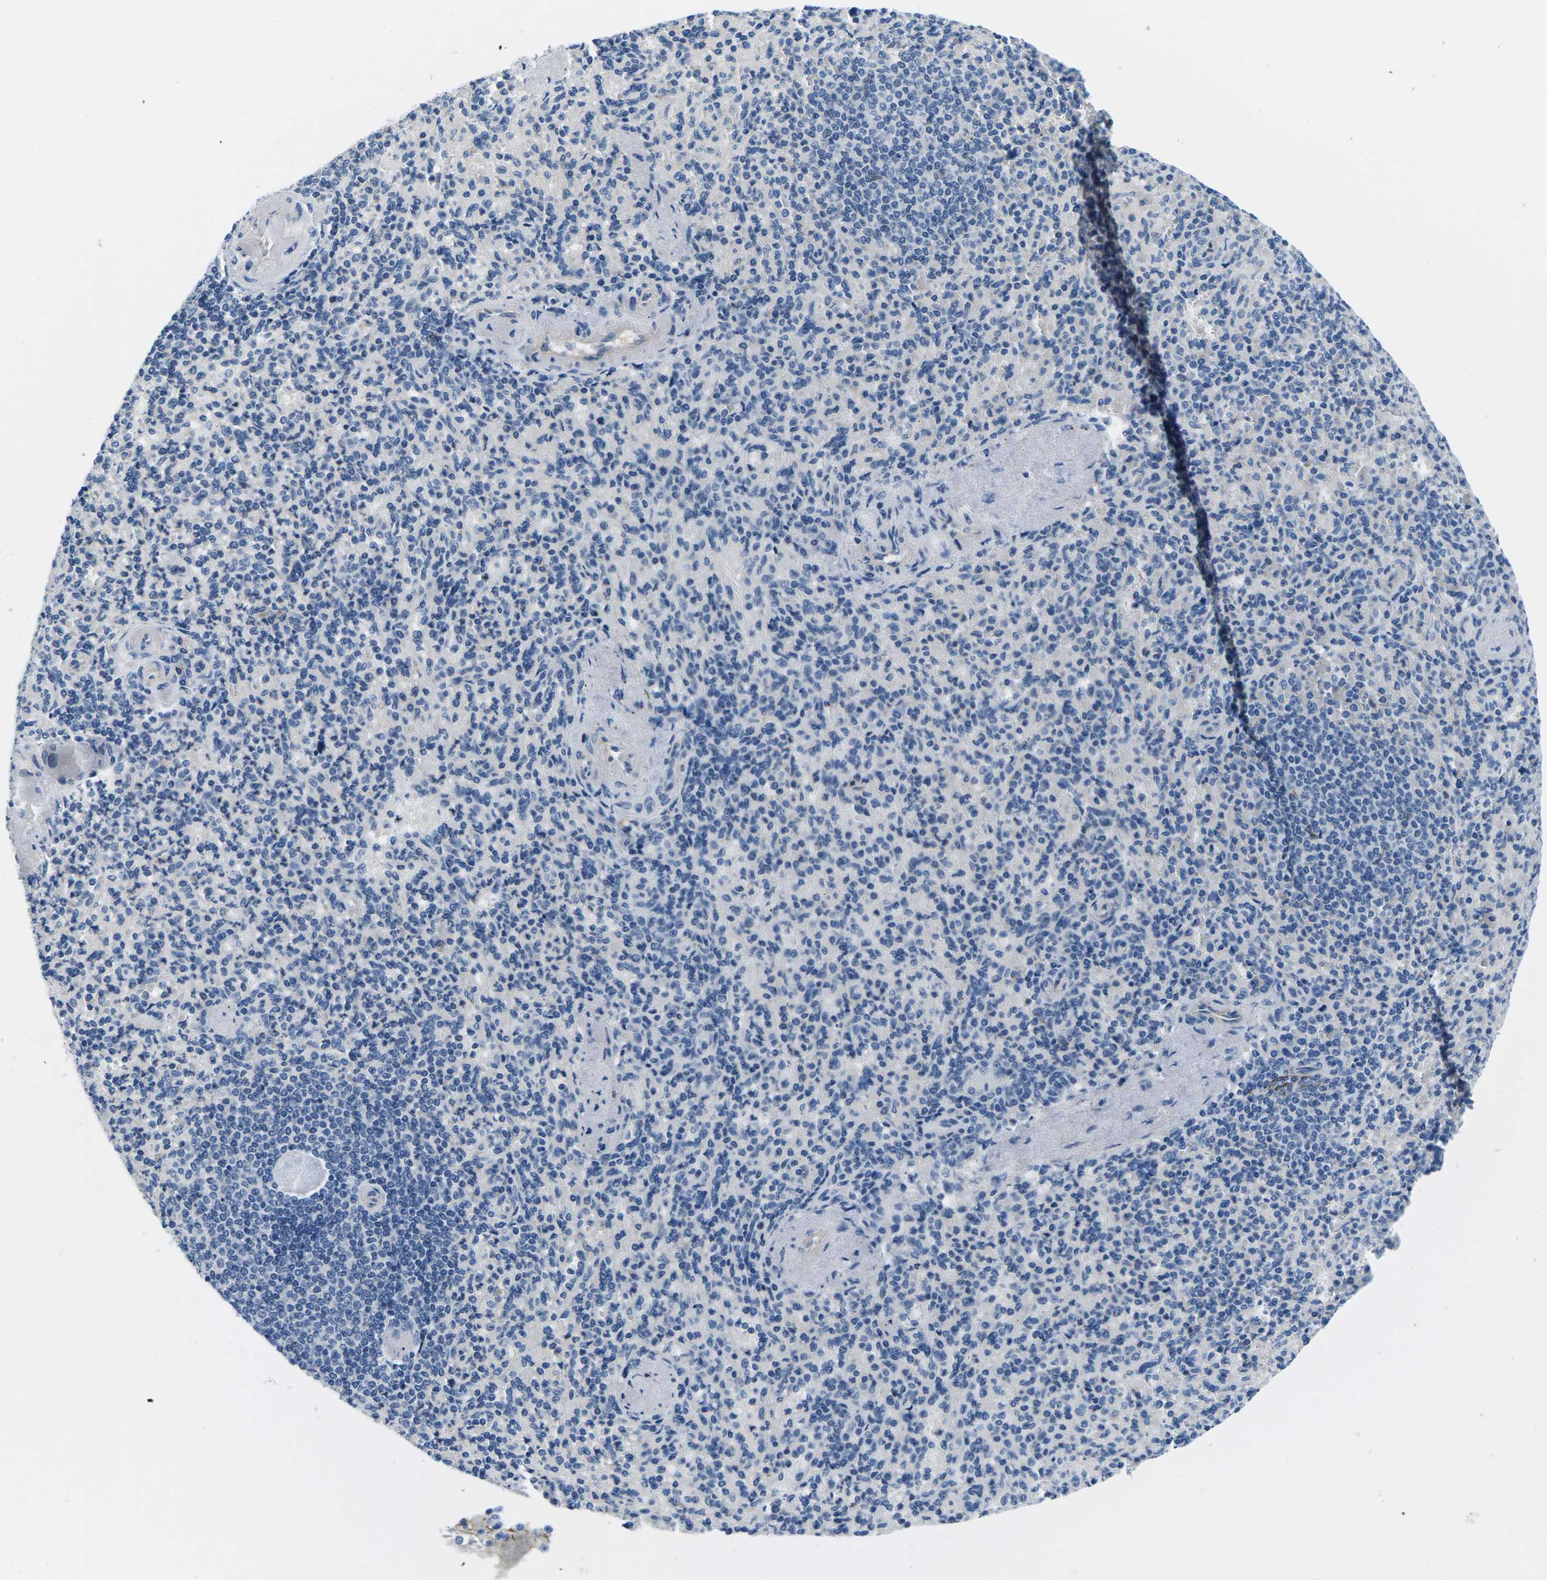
{"staining": {"intensity": "negative", "quantity": "none", "location": "none"}, "tissue": "spleen", "cell_type": "Cells in red pulp", "image_type": "normal", "snomed": [{"axis": "morphology", "description": "Normal tissue, NOS"}, {"axis": "topography", "description": "Spleen"}], "caption": "IHC of unremarkable spleen displays no staining in cells in red pulp.", "gene": "TSPAN2", "patient": {"sex": "female", "age": 74}}